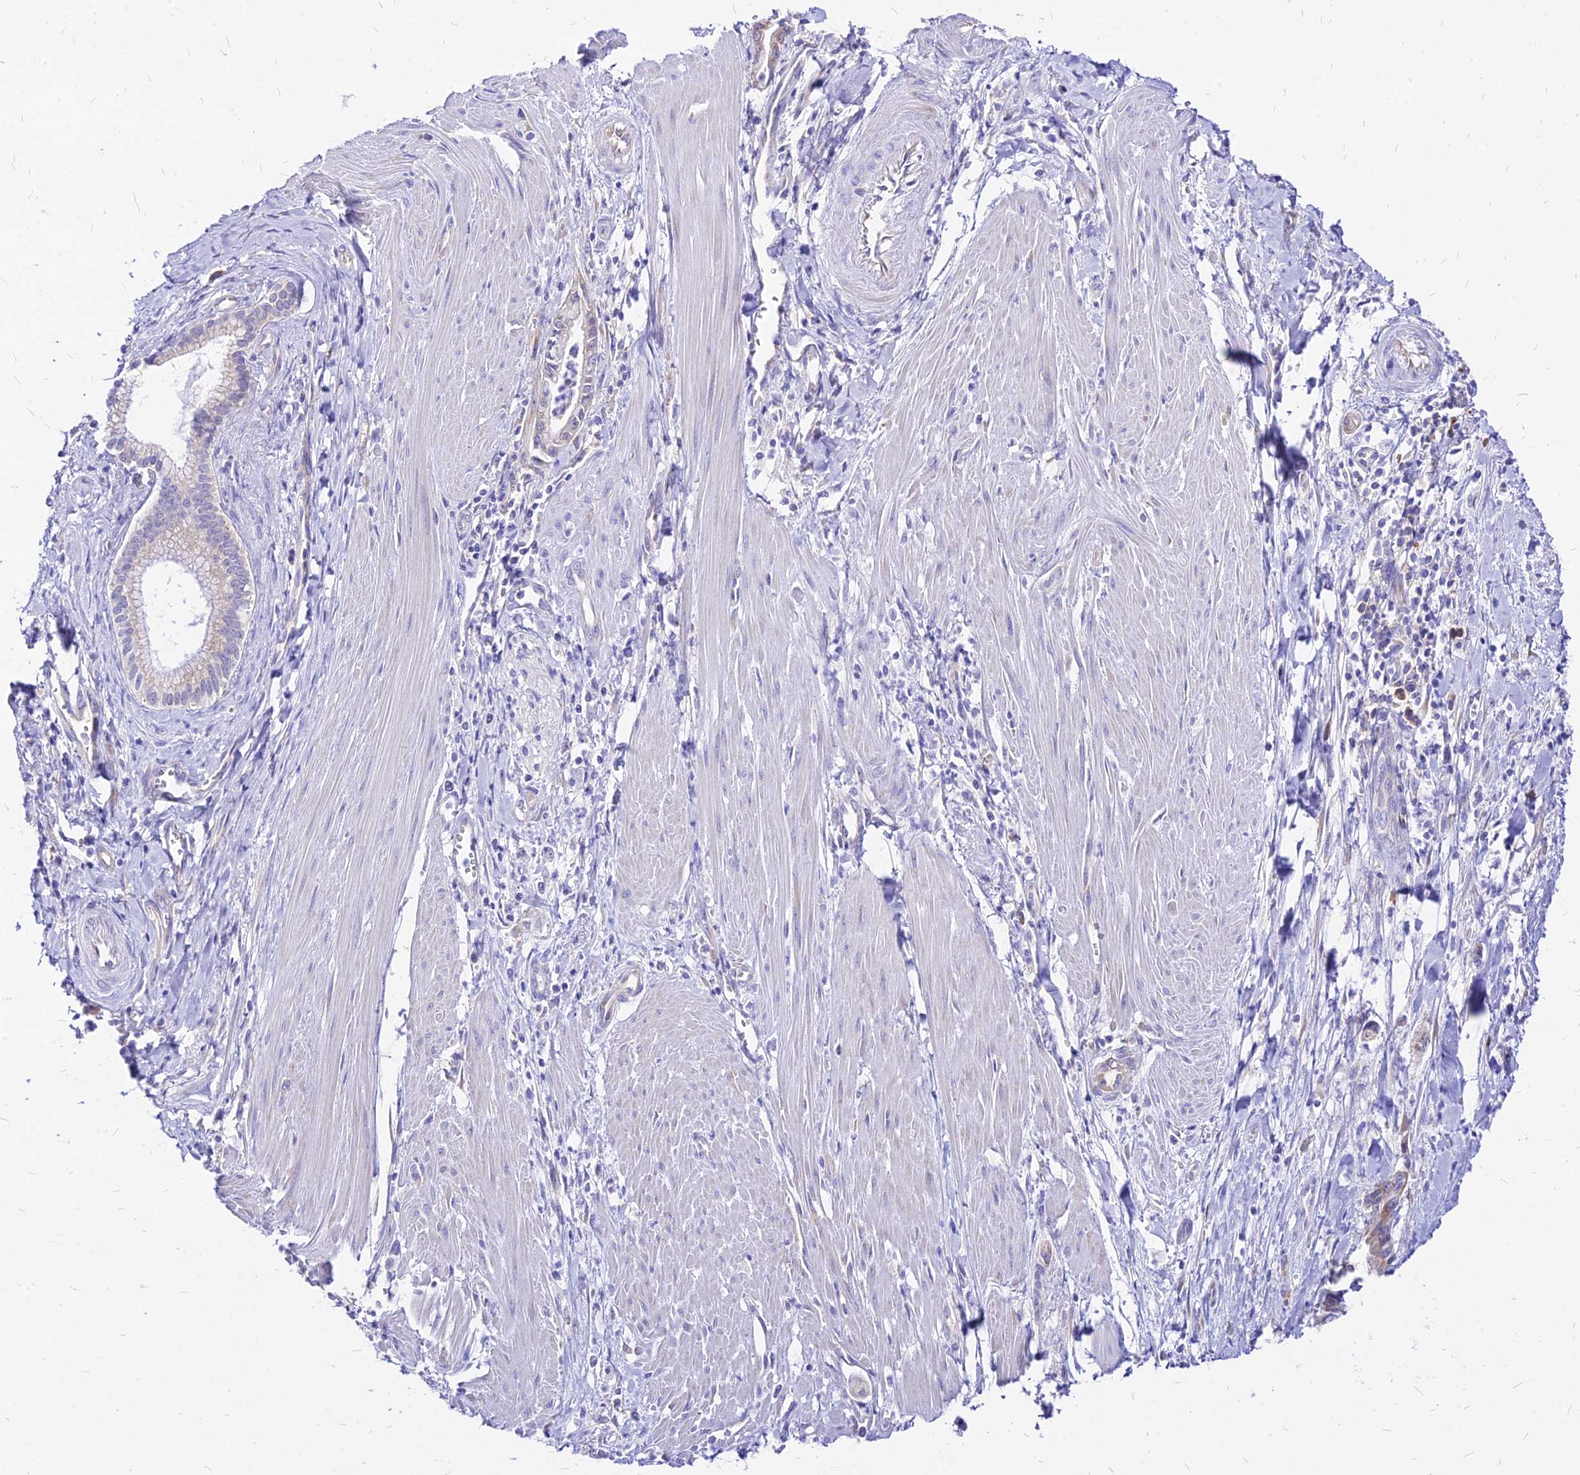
{"staining": {"intensity": "weak", "quantity": "25%-75%", "location": "cytoplasmic/membranous"}, "tissue": "pancreatic cancer", "cell_type": "Tumor cells", "image_type": "cancer", "snomed": [{"axis": "morphology", "description": "Adenocarcinoma, NOS"}, {"axis": "topography", "description": "Pancreas"}], "caption": "DAB (3,3'-diaminobenzidine) immunohistochemical staining of human adenocarcinoma (pancreatic) reveals weak cytoplasmic/membranous protein expression in about 25%-75% of tumor cells.", "gene": "RPL19", "patient": {"sex": "male", "age": 78}}